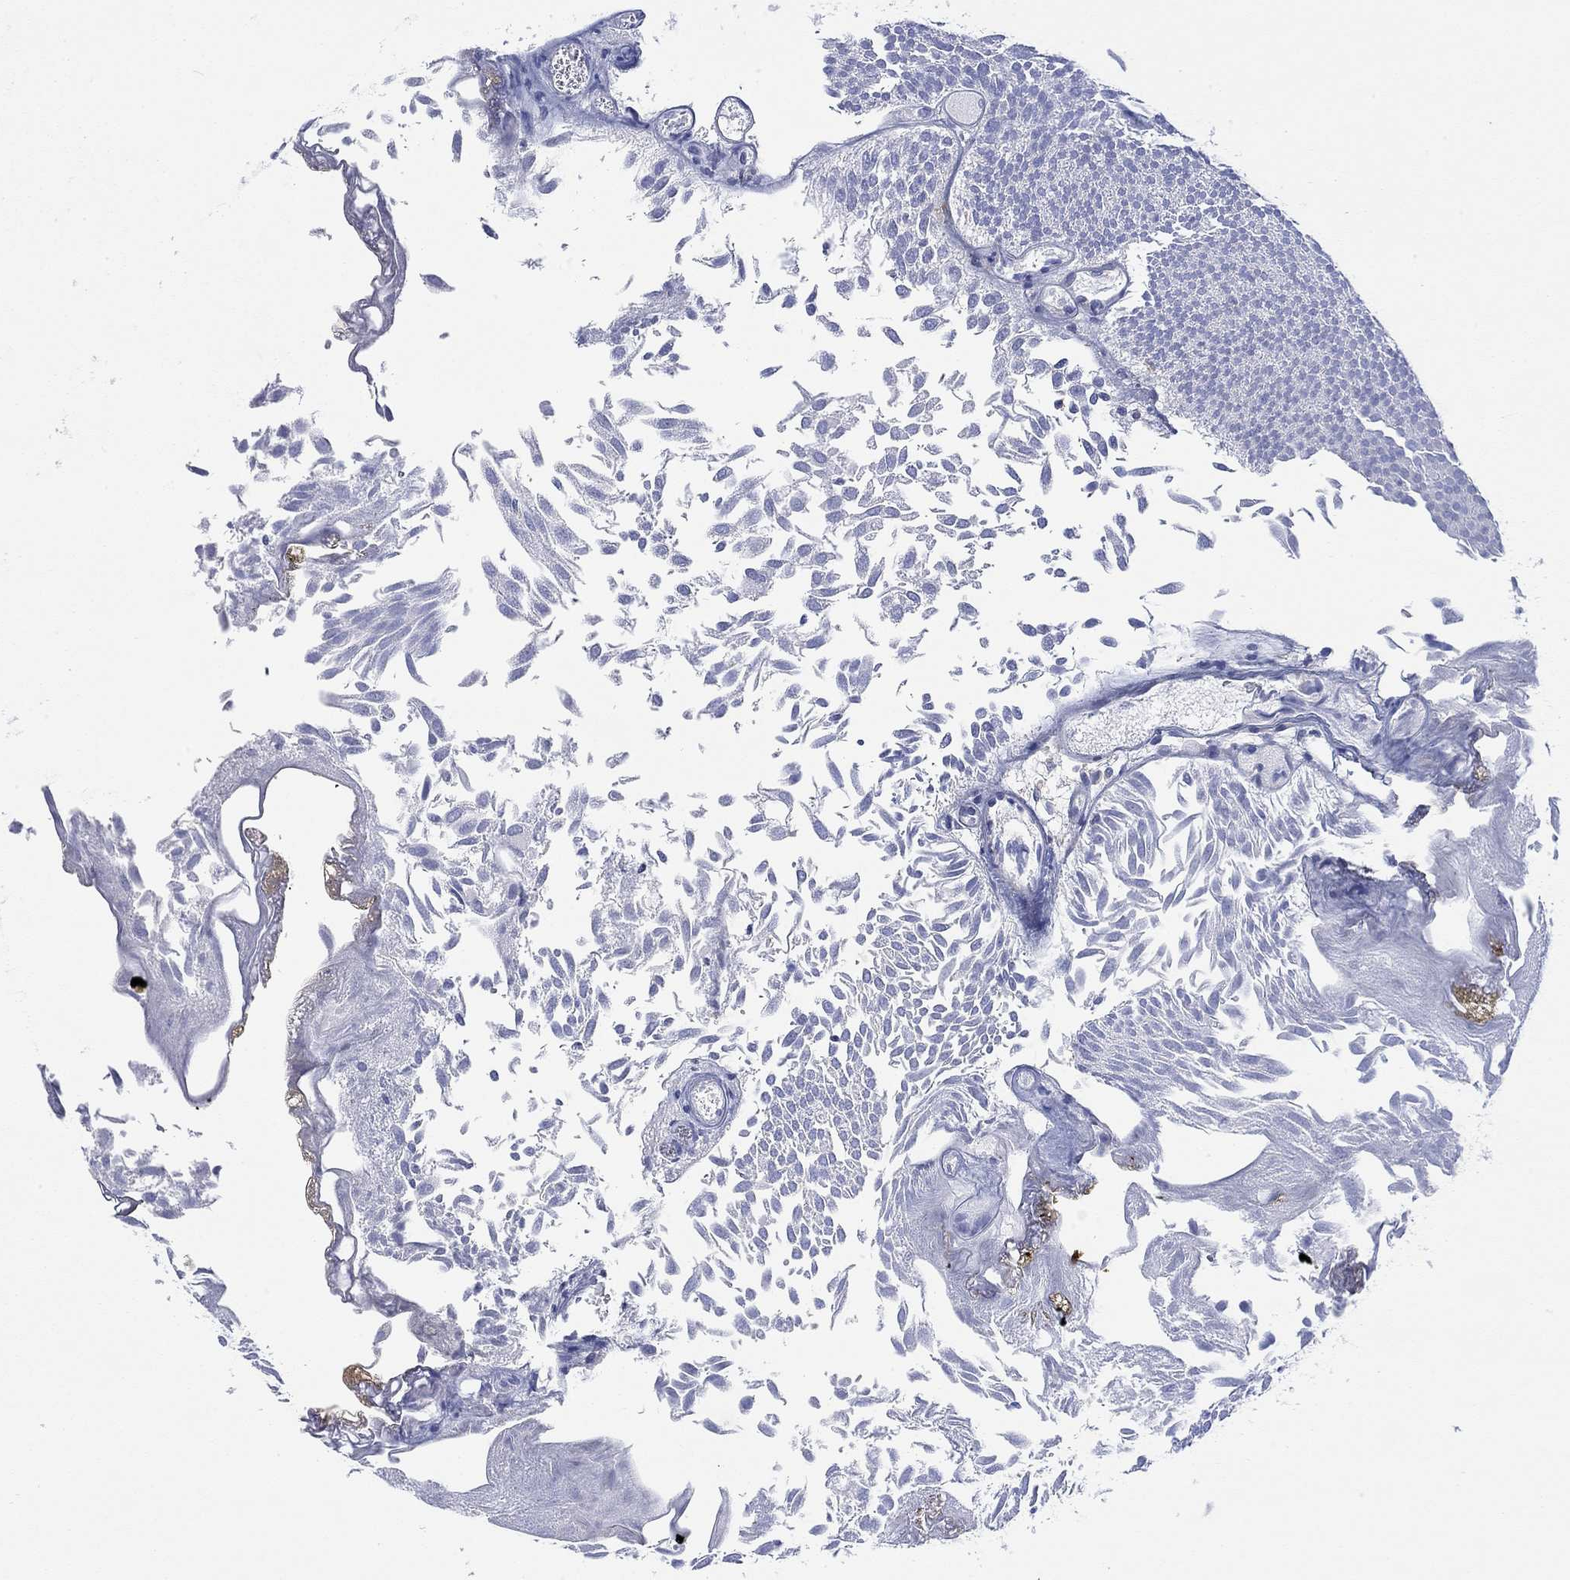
{"staining": {"intensity": "negative", "quantity": "none", "location": "none"}, "tissue": "urothelial cancer", "cell_type": "Tumor cells", "image_type": "cancer", "snomed": [{"axis": "morphology", "description": "Urothelial carcinoma, Low grade"}, {"axis": "topography", "description": "Urinary bladder"}], "caption": "This is an IHC photomicrograph of human urothelial carcinoma (low-grade). There is no expression in tumor cells.", "gene": "PPIL6", "patient": {"sex": "male", "age": 52}}